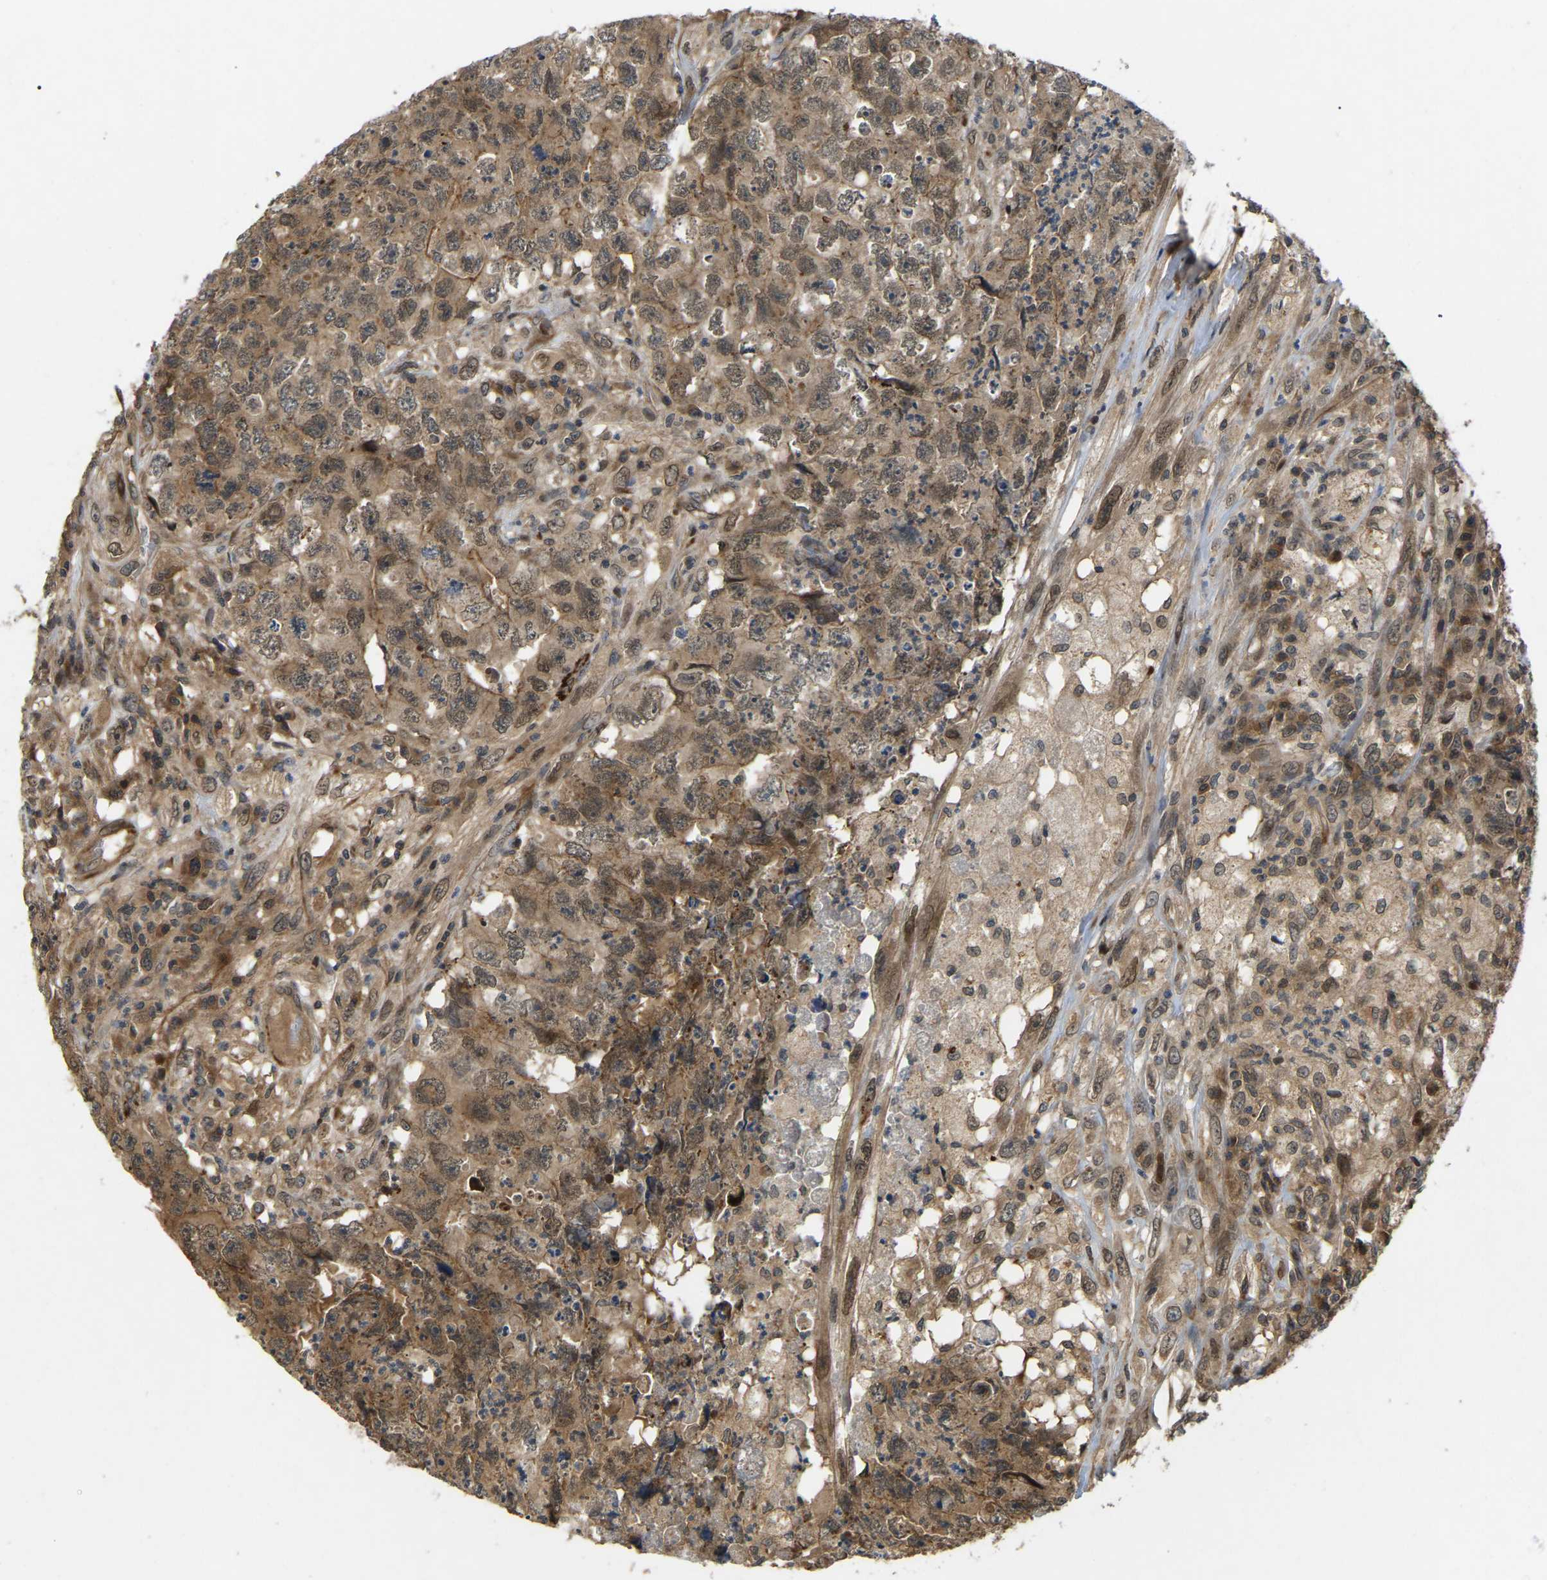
{"staining": {"intensity": "moderate", "quantity": ">75%", "location": "cytoplasmic/membranous,nuclear"}, "tissue": "testis cancer", "cell_type": "Tumor cells", "image_type": "cancer", "snomed": [{"axis": "morphology", "description": "Carcinoma, Embryonal, NOS"}, {"axis": "topography", "description": "Testis"}], "caption": "Moderate cytoplasmic/membranous and nuclear expression for a protein is appreciated in about >75% of tumor cells of testis cancer using IHC.", "gene": "KIAA1549", "patient": {"sex": "male", "age": 32}}